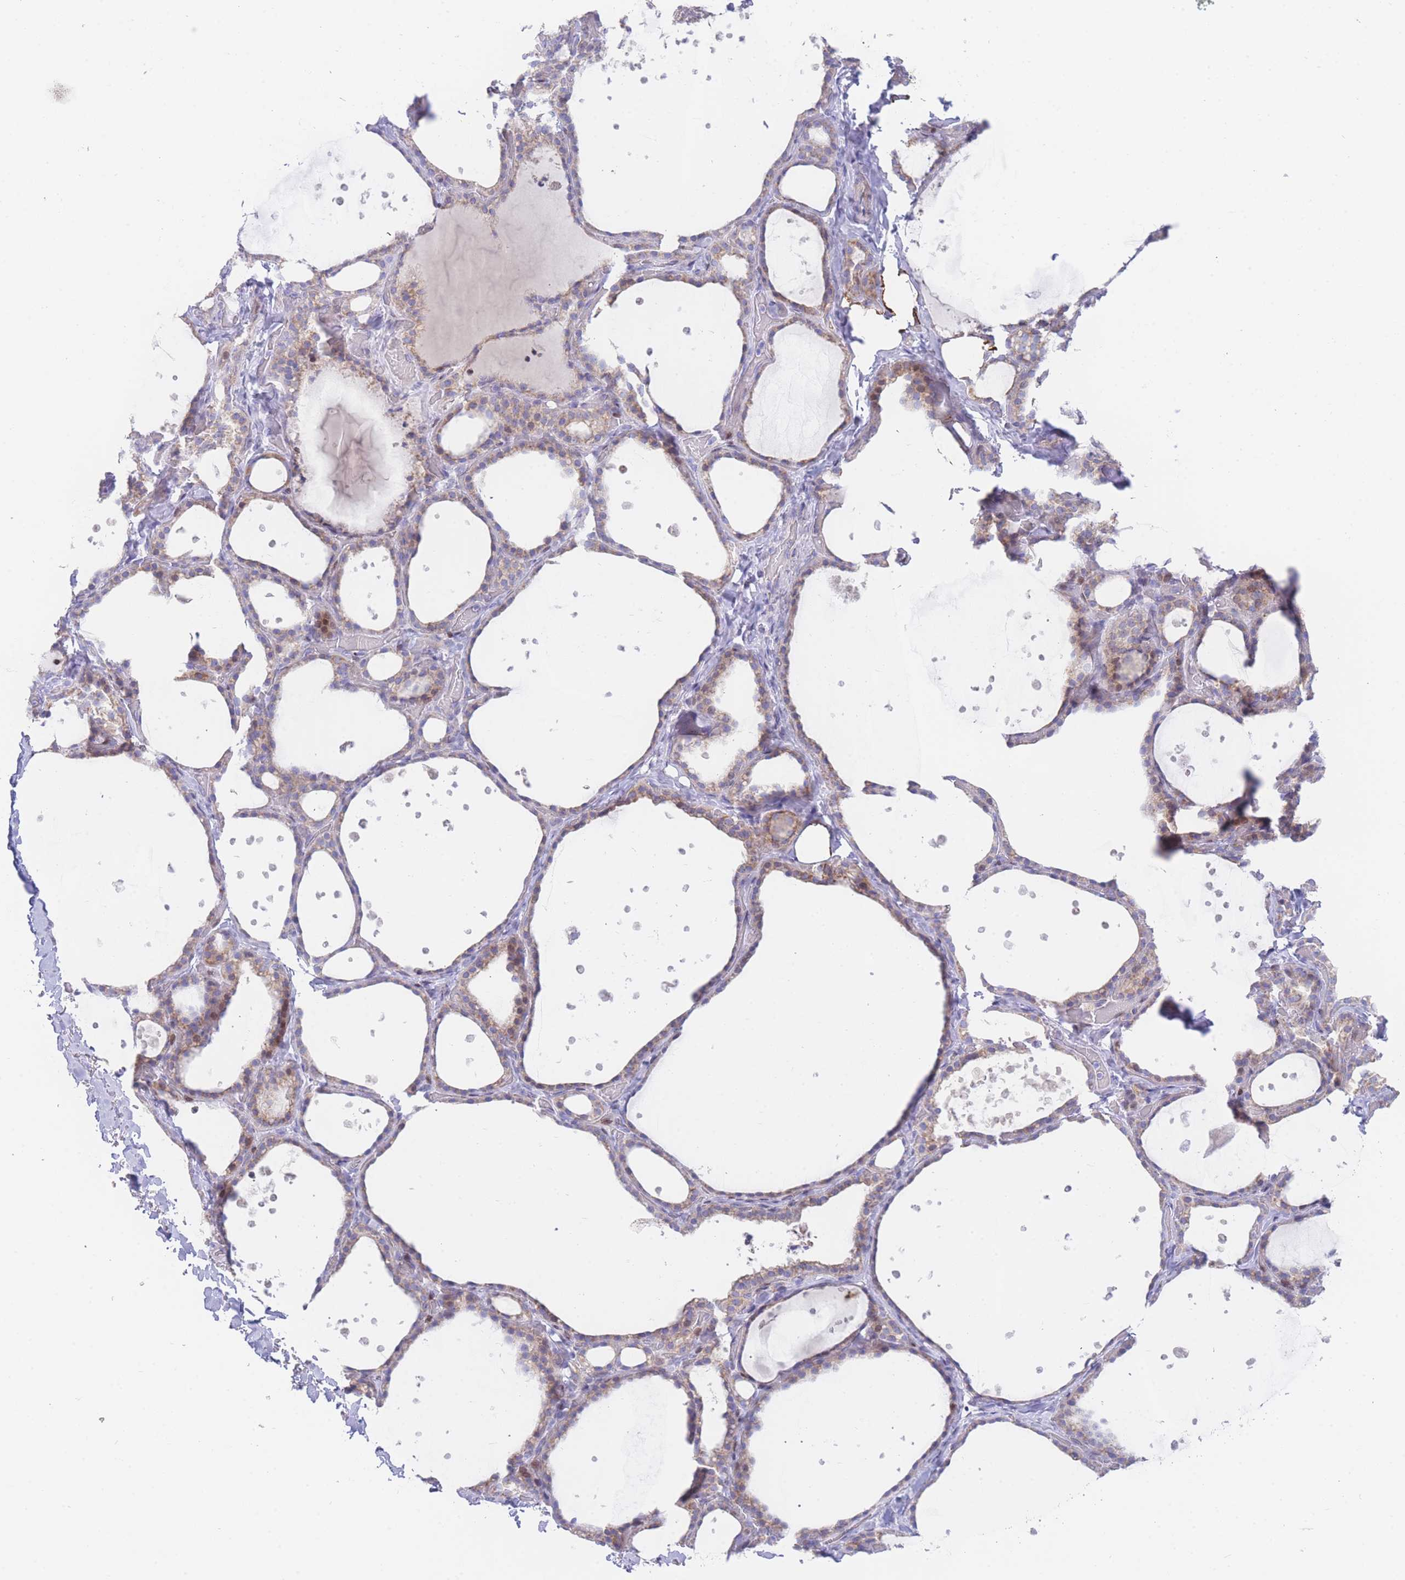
{"staining": {"intensity": "moderate", "quantity": "25%-75%", "location": "cytoplasmic/membranous"}, "tissue": "thyroid gland", "cell_type": "Glandular cells", "image_type": "normal", "snomed": [{"axis": "morphology", "description": "Normal tissue, NOS"}, {"axis": "topography", "description": "Thyroid gland"}], "caption": "A micrograph of human thyroid gland stained for a protein shows moderate cytoplasmic/membranous brown staining in glandular cells.", "gene": "GPAM", "patient": {"sex": "female", "age": 44}}